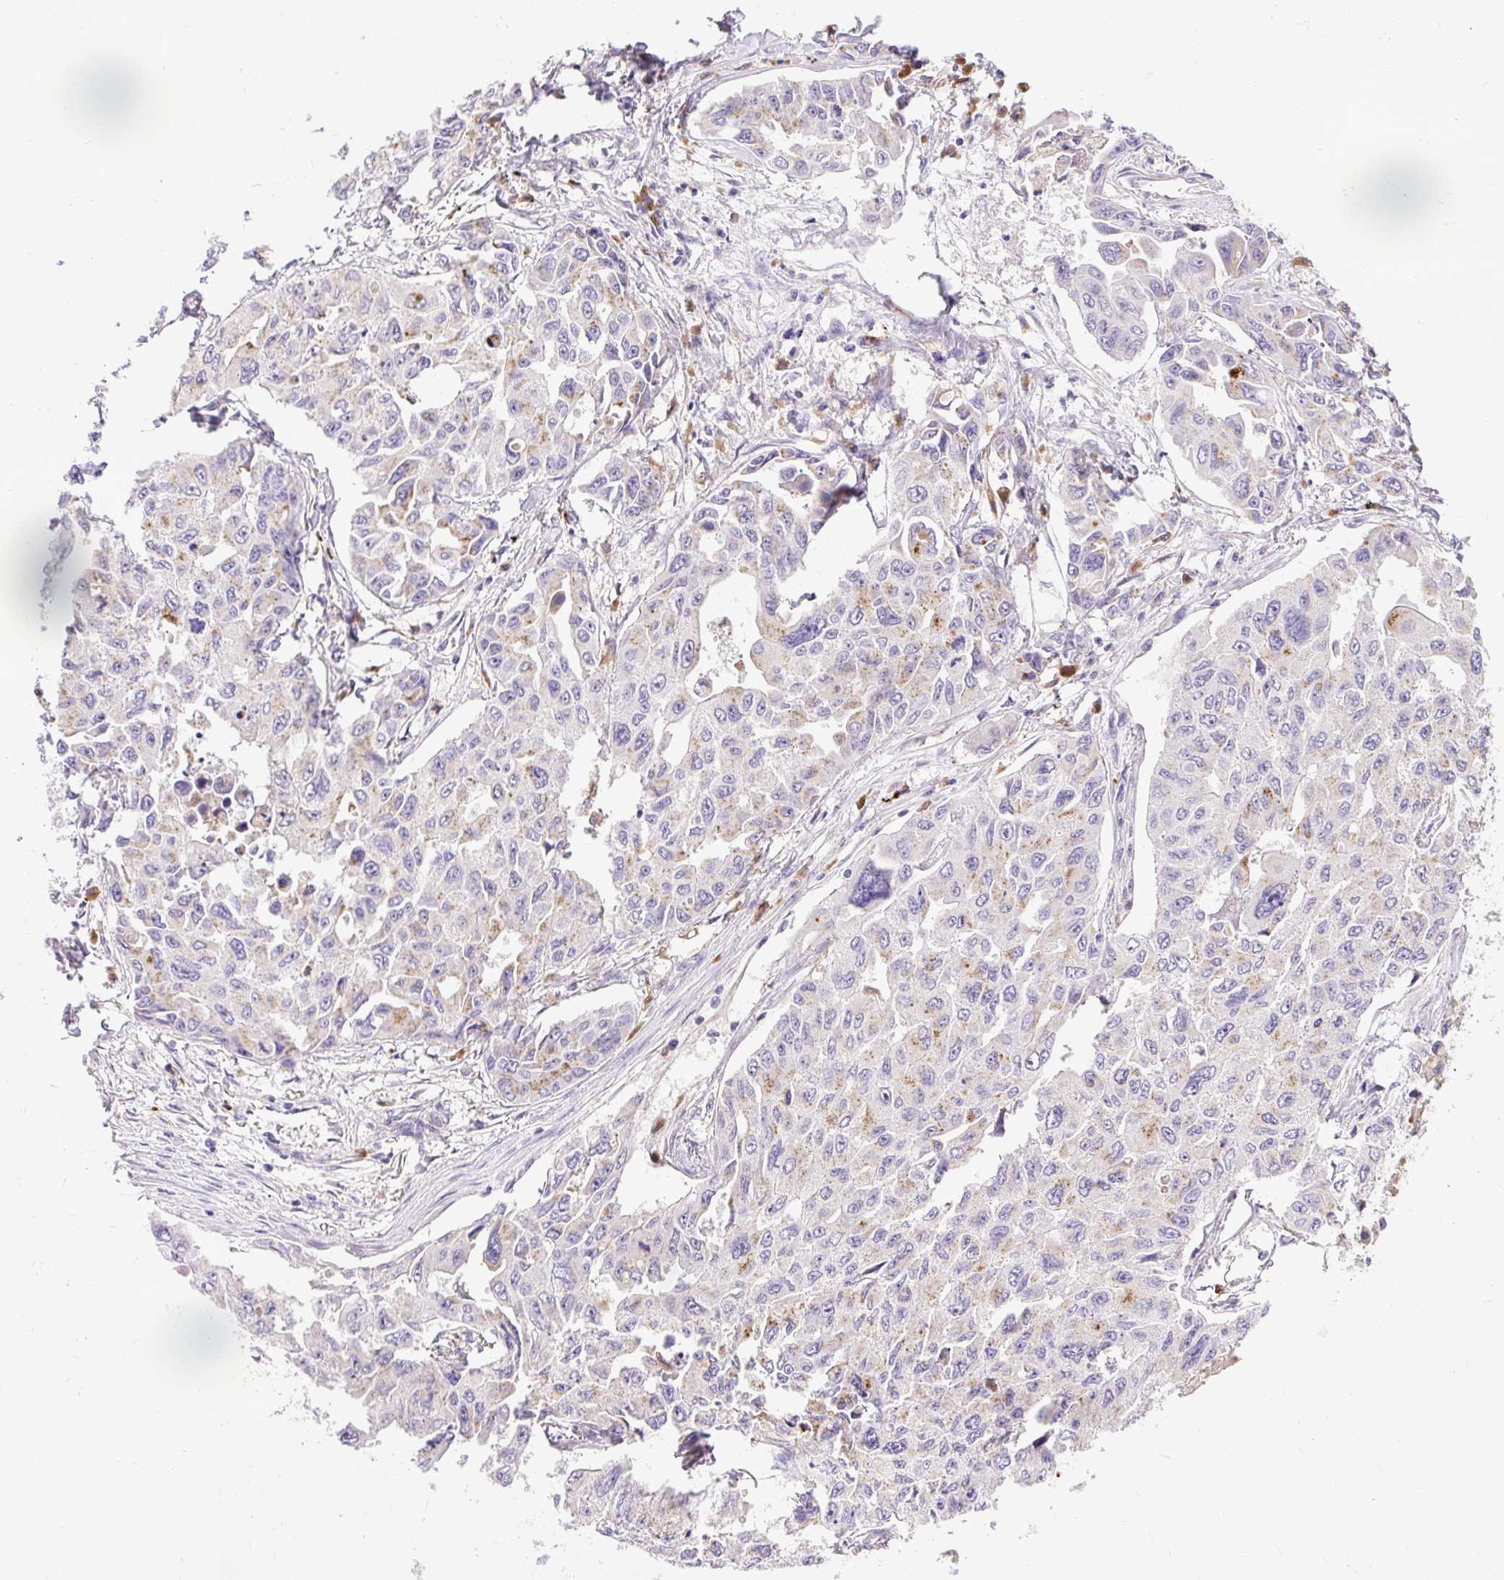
{"staining": {"intensity": "weak", "quantity": "<25%", "location": "cytoplasmic/membranous"}, "tissue": "lung cancer", "cell_type": "Tumor cells", "image_type": "cancer", "snomed": [{"axis": "morphology", "description": "Adenocarcinoma, NOS"}, {"axis": "topography", "description": "Lung"}], "caption": "Immunohistochemistry of lung cancer (adenocarcinoma) reveals no staining in tumor cells. (DAB immunohistochemistry with hematoxylin counter stain).", "gene": "HEXB", "patient": {"sex": "male", "age": 64}}